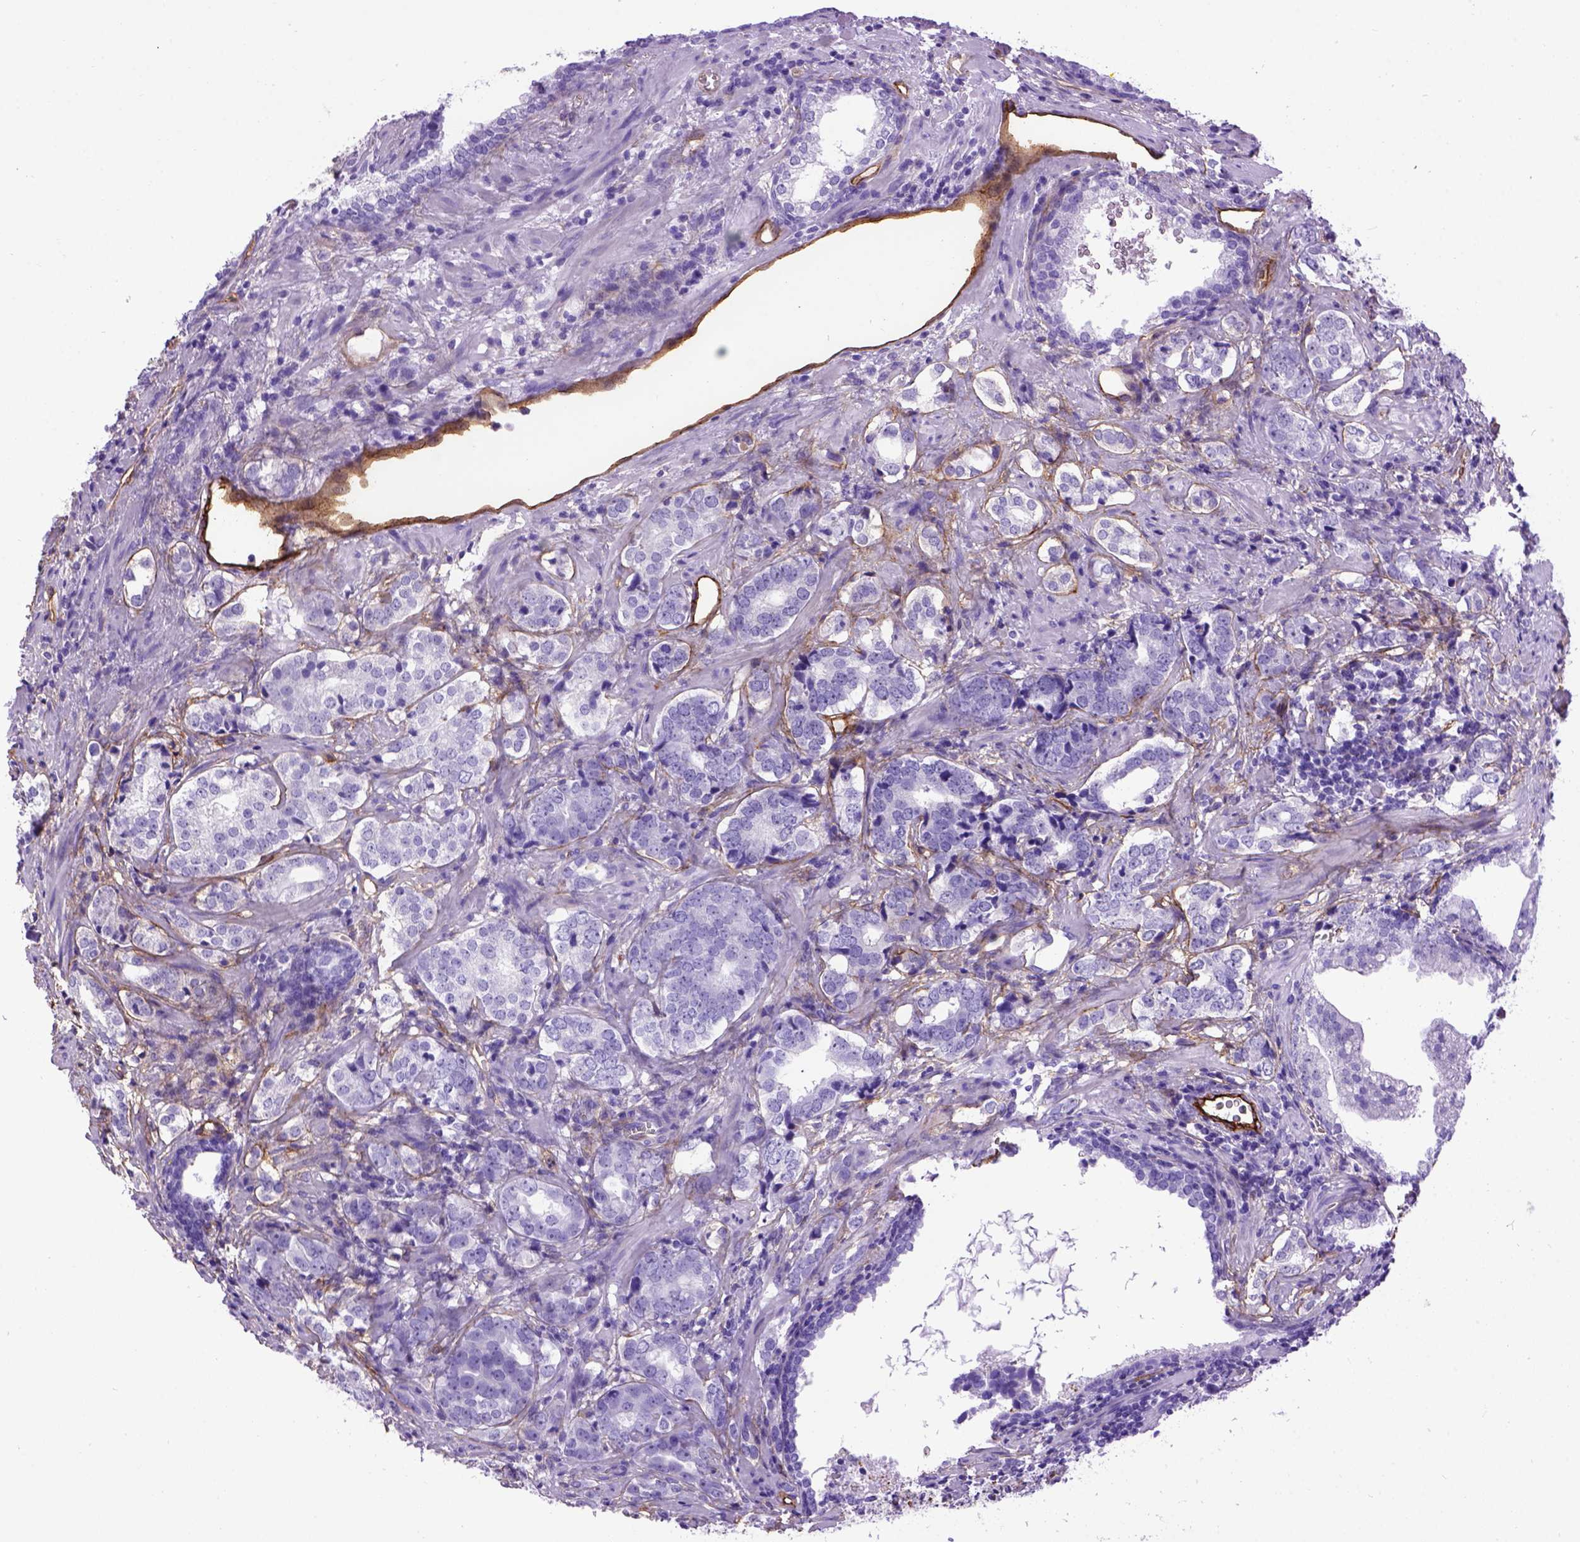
{"staining": {"intensity": "negative", "quantity": "none", "location": "none"}, "tissue": "prostate cancer", "cell_type": "Tumor cells", "image_type": "cancer", "snomed": [{"axis": "morphology", "description": "Adenocarcinoma, NOS"}, {"axis": "topography", "description": "Prostate and seminal vesicle, NOS"}], "caption": "This is a photomicrograph of IHC staining of prostate cancer (adenocarcinoma), which shows no positivity in tumor cells.", "gene": "ENG", "patient": {"sex": "male", "age": 63}}